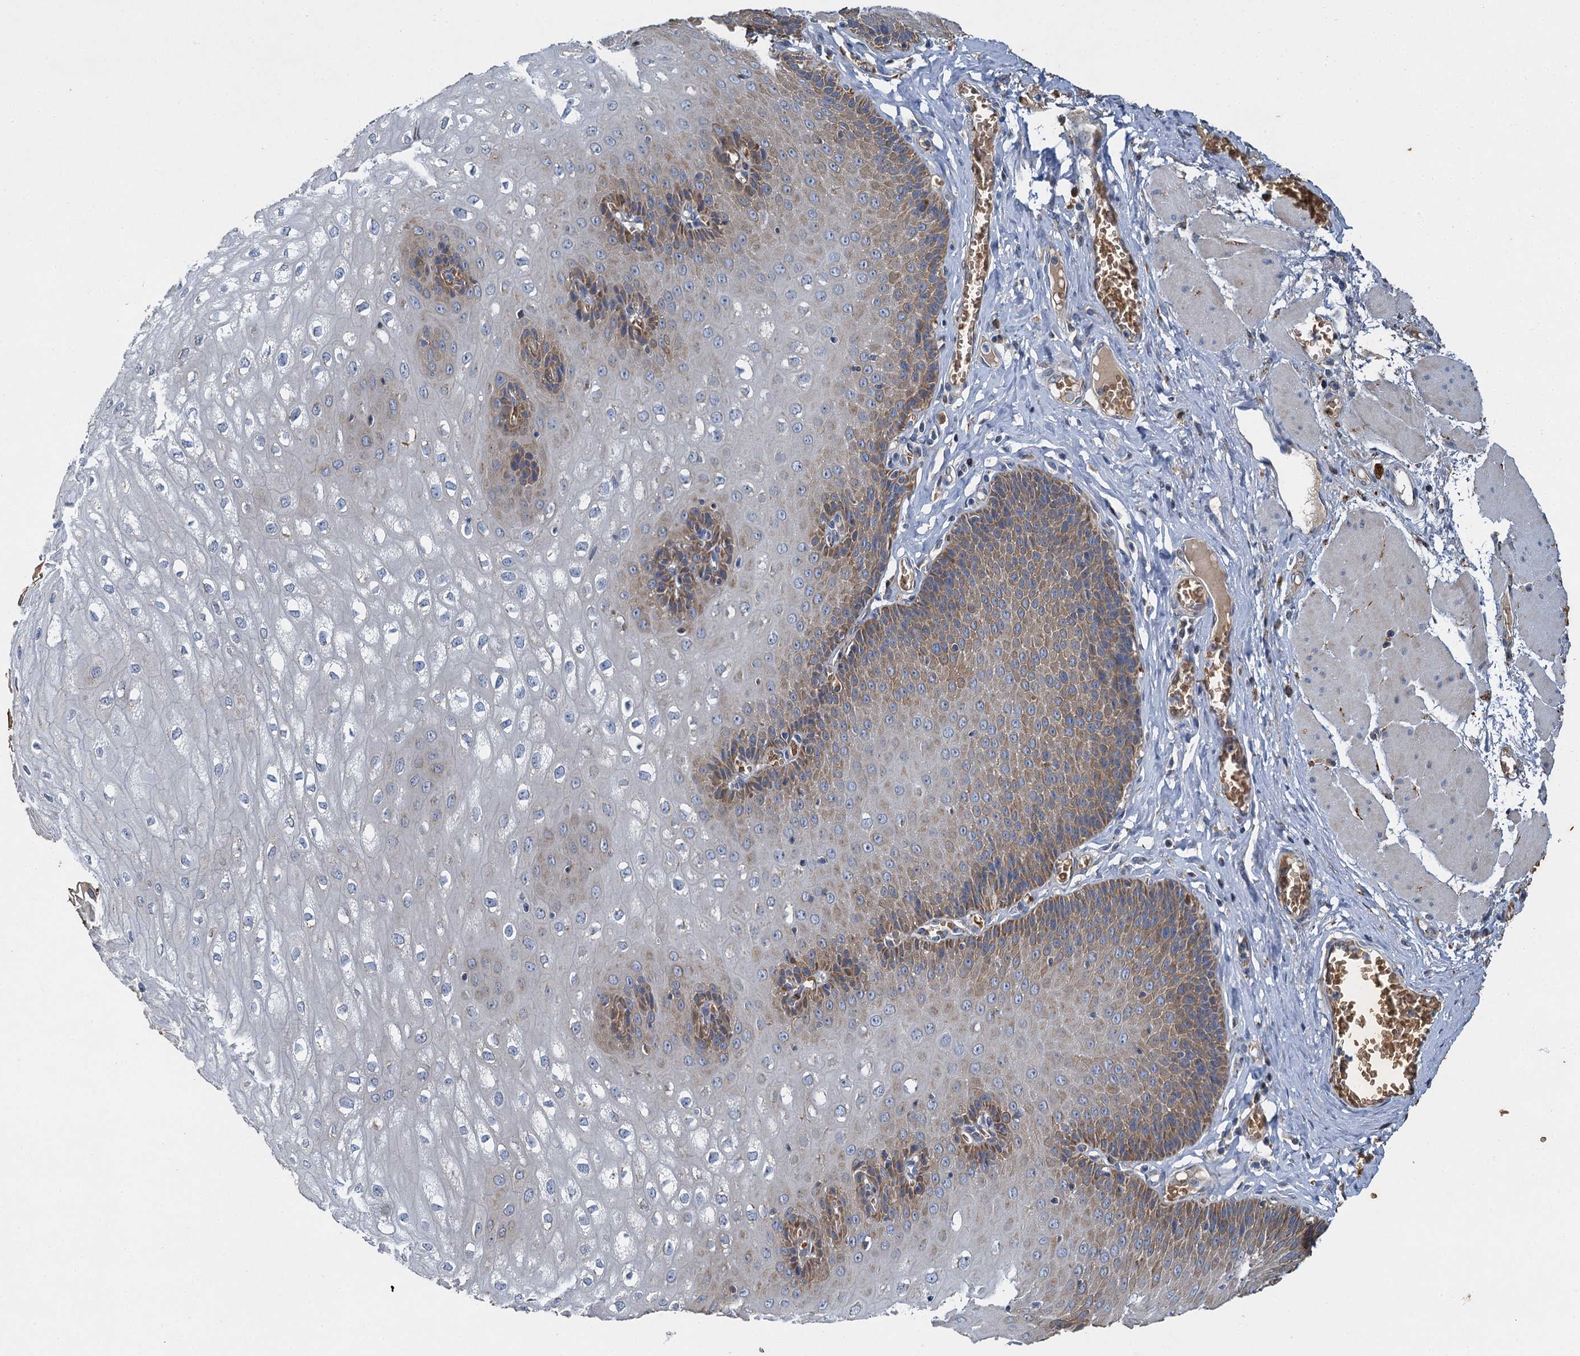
{"staining": {"intensity": "moderate", "quantity": "<25%", "location": "cytoplasmic/membranous"}, "tissue": "esophagus", "cell_type": "Squamous epithelial cells", "image_type": "normal", "snomed": [{"axis": "morphology", "description": "Normal tissue, NOS"}, {"axis": "topography", "description": "Esophagus"}], "caption": "Immunohistochemical staining of normal human esophagus displays moderate cytoplasmic/membranous protein positivity in about <25% of squamous epithelial cells. The staining was performed using DAB (3,3'-diaminobenzidine) to visualize the protein expression in brown, while the nuclei were stained in blue with hematoxylin (Magnification: 20x).", "gene": "BCS1L", "patient": {"sex": "male", "age": 60}}